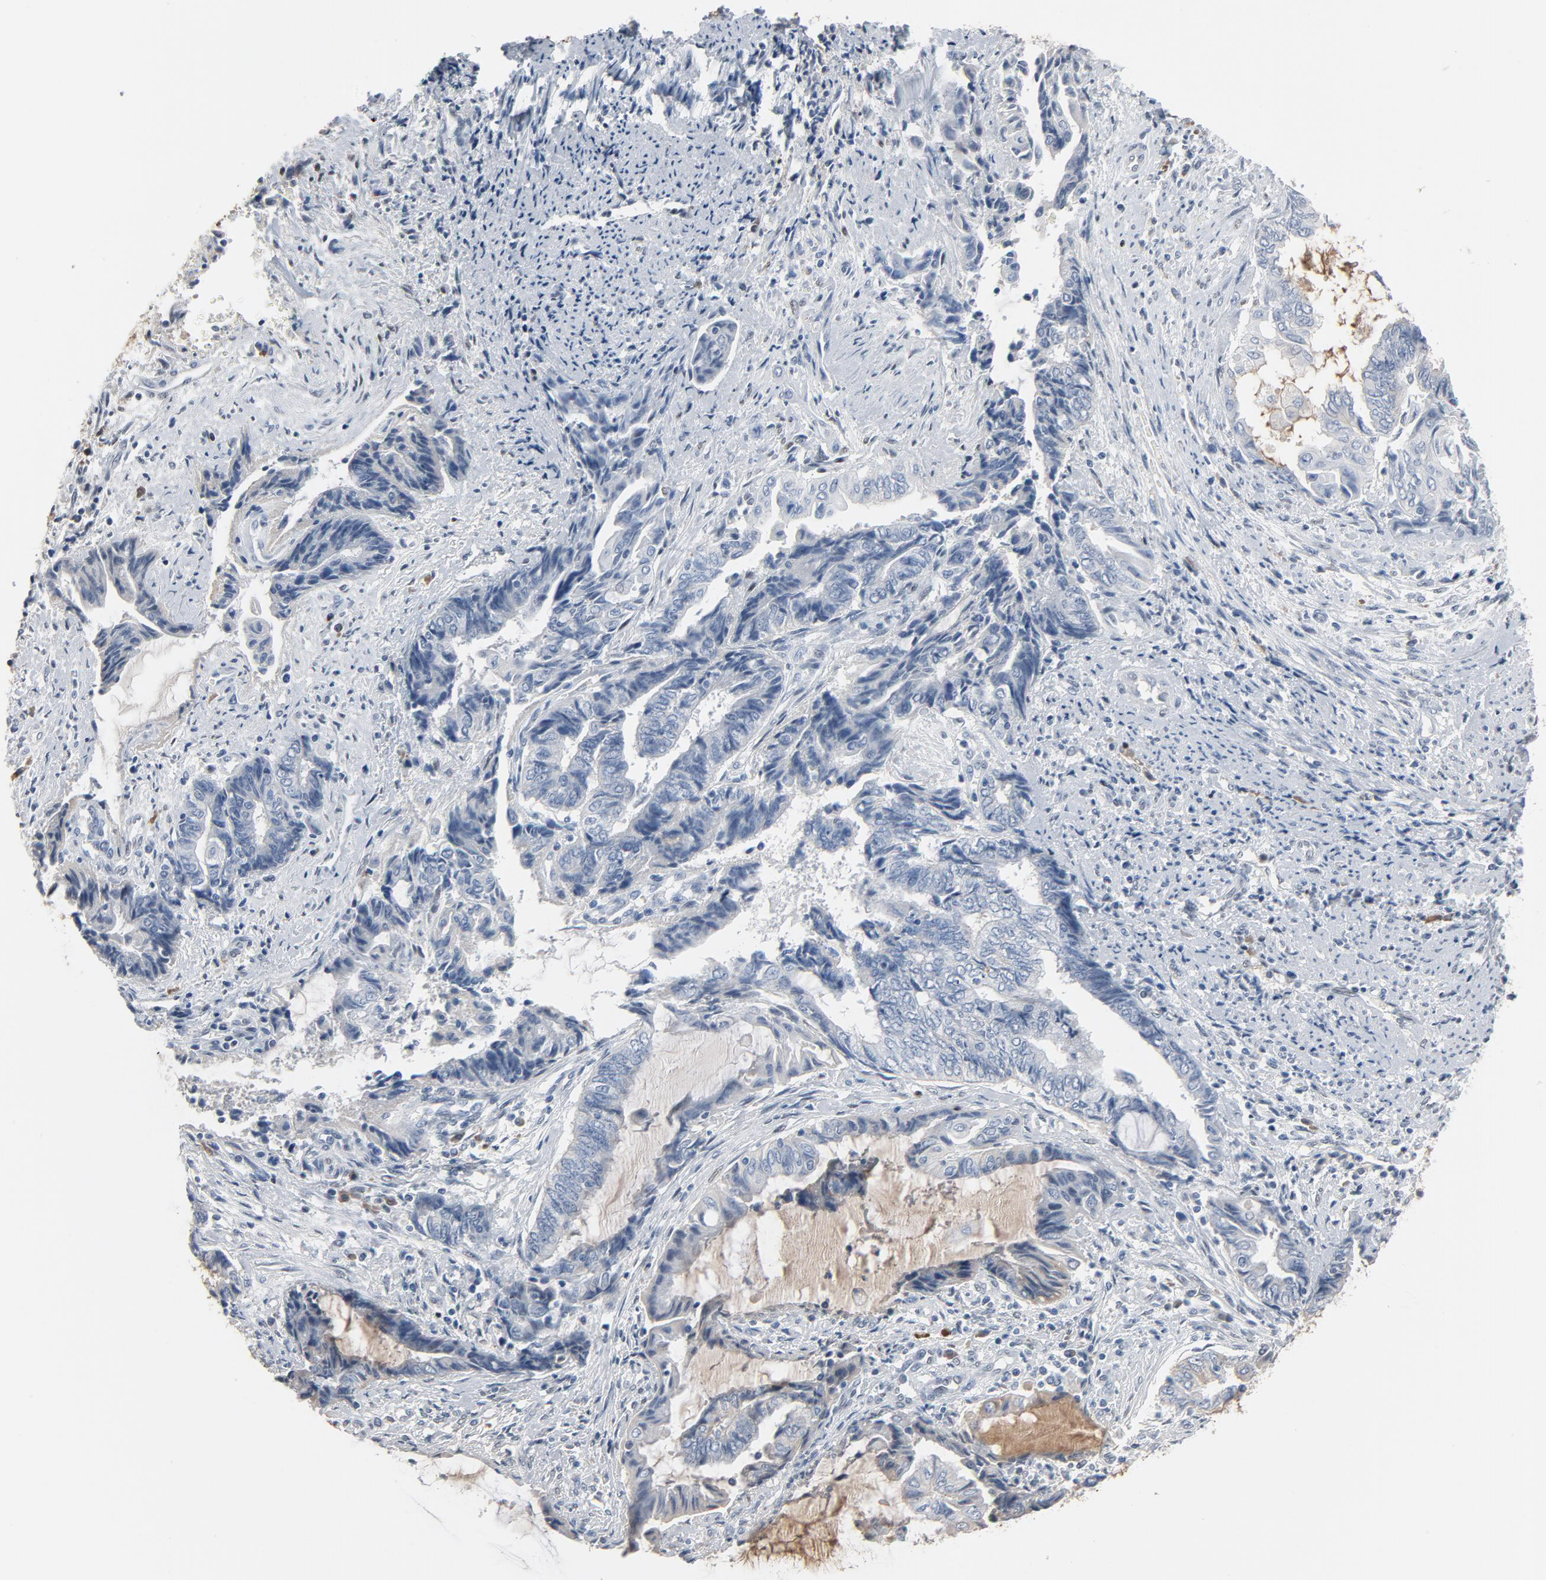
{"staining": {"intensity": "negative", "quantity": "none", "location": "none"}, "tissue": "endometrial cancer", "cell_type": "Tumor cells", "image_type": "cancer", "snomed": [{"axis": "morphology", "description": "Adenocarcinoma, NOS"}, {"axis": "topography", "description": "Uterus"}, {"axis": "topography", "description": "Endometrium"}], "caption": "Human endometrial adenocarcinoma stained for a protein using immunohistochemistry displays no positivity in tumor cells.", "gene": "FOXP1", "patient": {"sex": "female", "age": 70}}